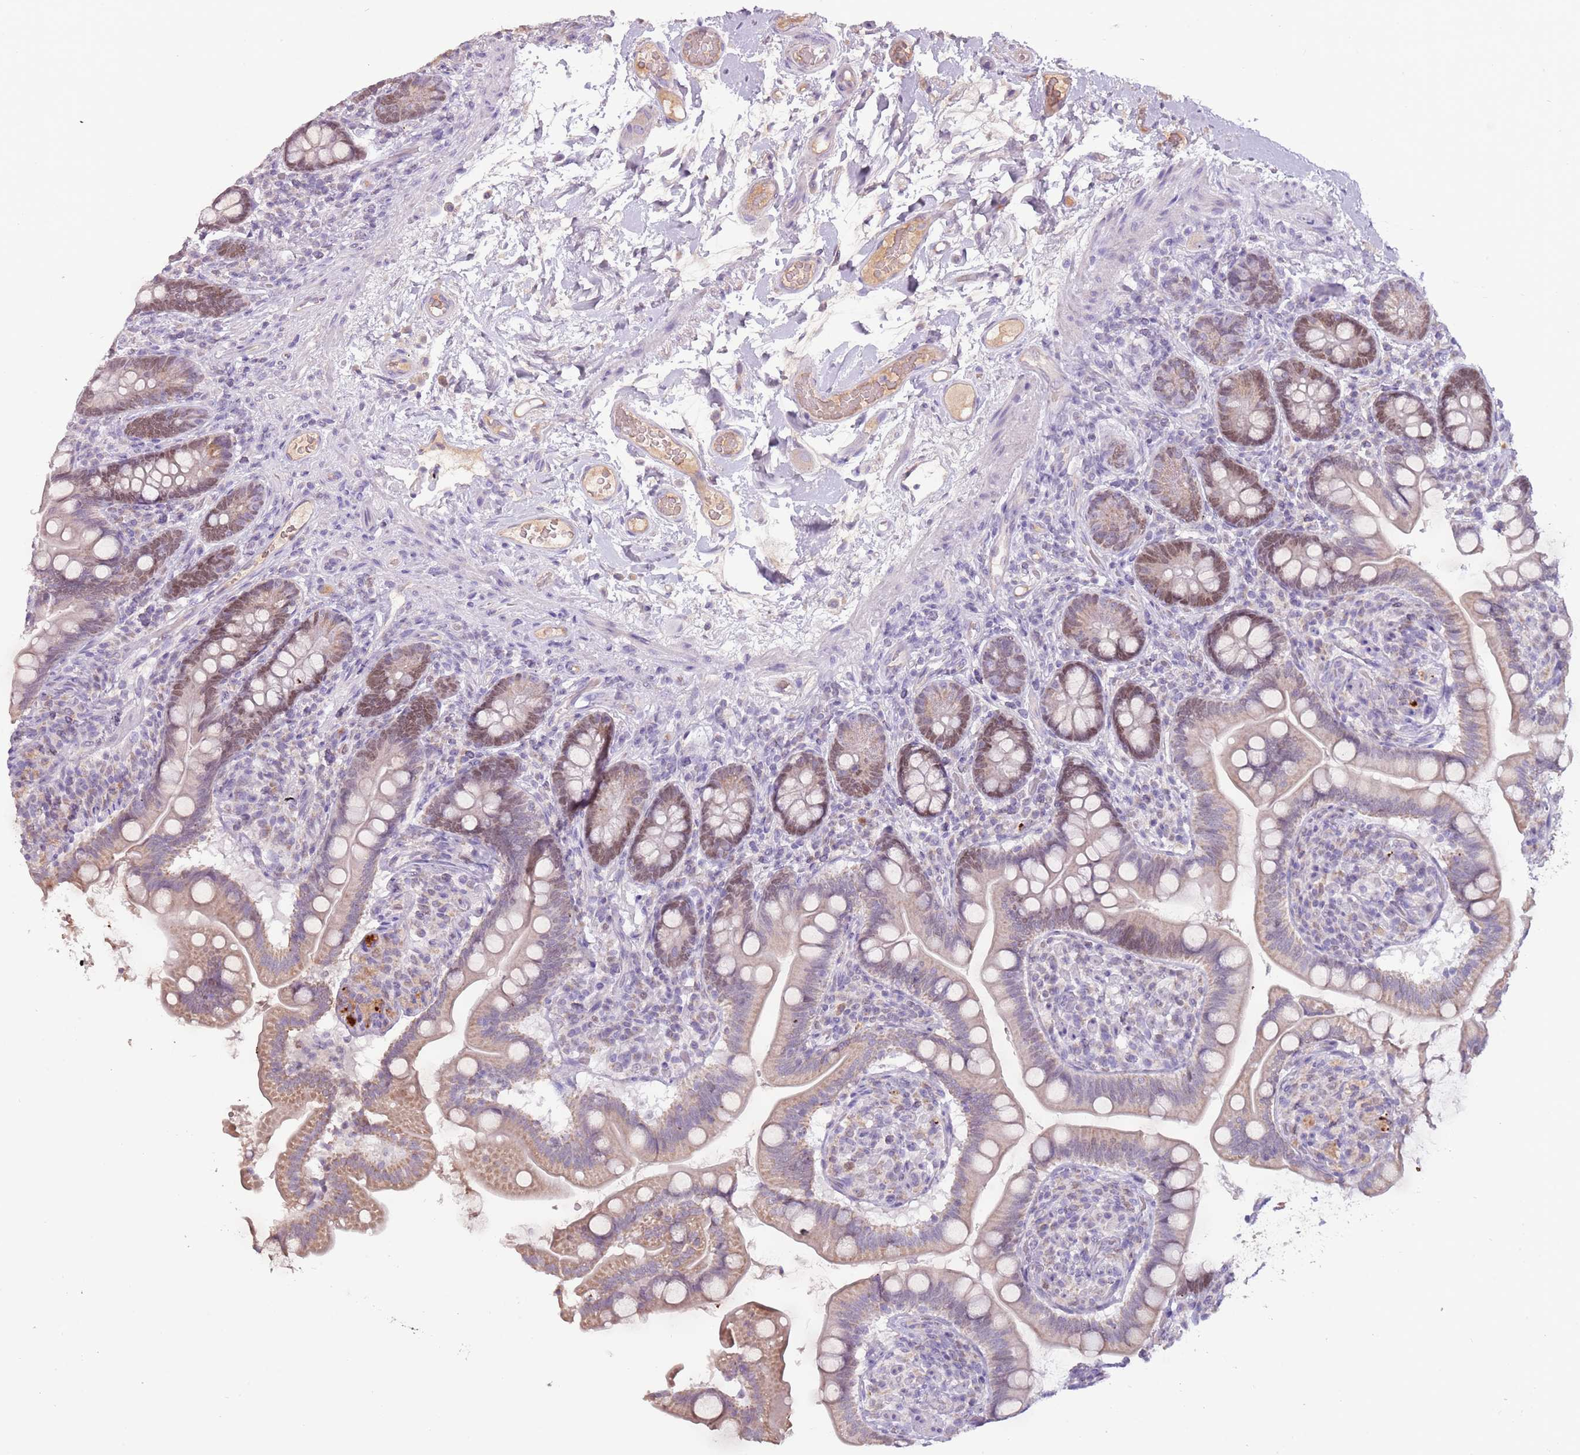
{"staining": {"intensity": "moderate", "quantity": "25%-75%", "location": "cytoplasmic/membranous,nuclear"}, "tissue": "small intestine", "cell_type": "Glandular cells", "image_type": "normal", "snomed": [{"axis": "morphology", "description": "Normal tissue, NOS"}, {"axis": "topography", "description": "Small intestine"}], "caption": "The histopathology image shows a brown stain indicating the presence of a protein in the cytoplasmic/membranous,nuclear of glandular cells in small intestine. (Brightfield microscopy of DAB IHC at high magnification).", "gene": "SYS1", "patient": {"sex": "female", "age": 64}}